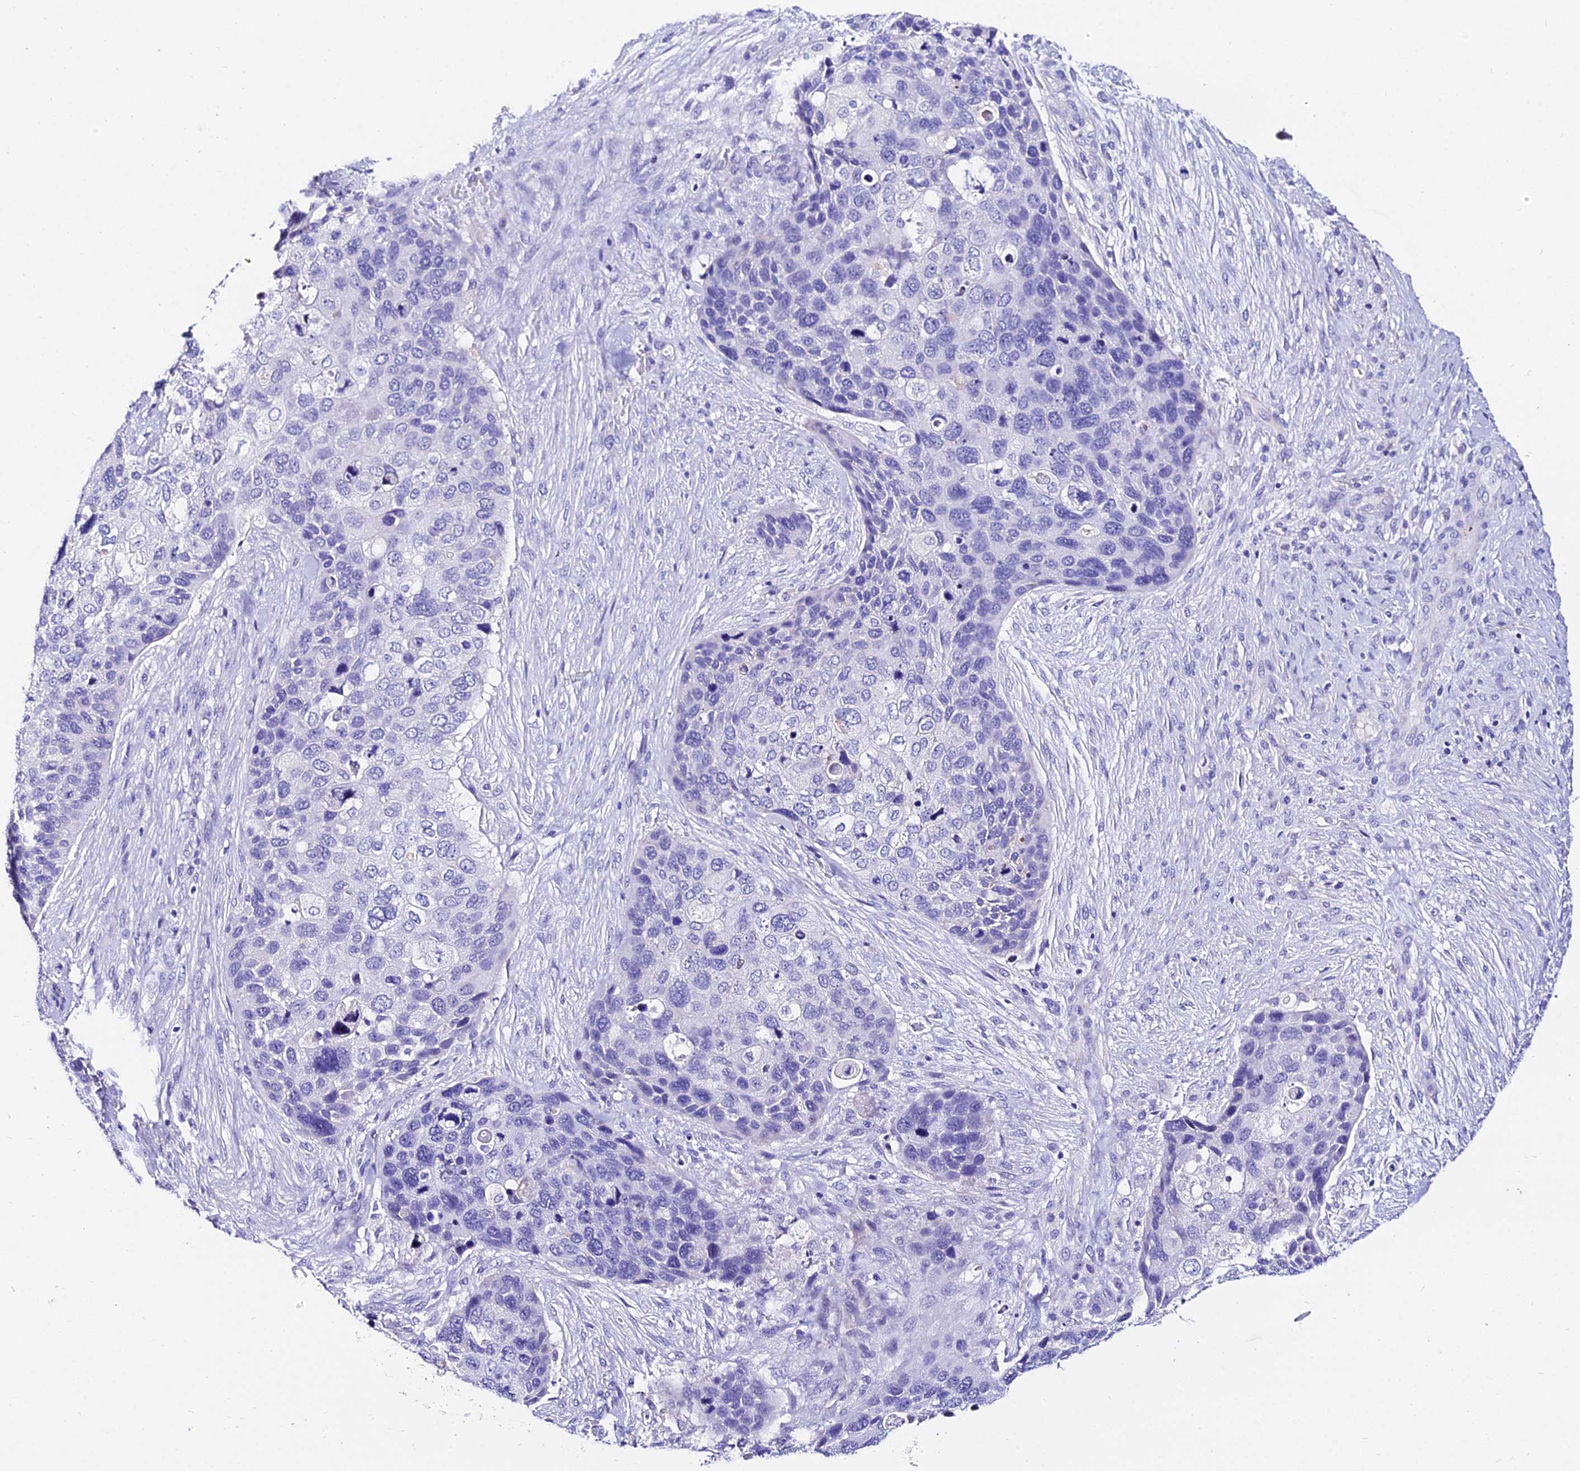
{"staining": {"intensity": "negative", "quantity": "none", "location": "none"}, "tissue": "skin cancer", "cell_type": "Tumor cells", "image_type": "cancer", "snomed": [{"axis": "morphology", "description": "Basal cell carcinoma"}, {"axis": "topography", "description": "Skin"}], "caption": "High power microscopy micrograph of an immunohistochemistry (IHC) histopathology image of skin basal cell carcinoma, revealing no significant staining in tumor cells. (Stains: DAB (3,3'-diaminobenzidine) immunohistochemistry with hematoxylin counter stain, Microscopy: brightfield microscopy at high magnification).", "gene": "DEFB106A", "patient": {"sex": "female", "age": 74}}